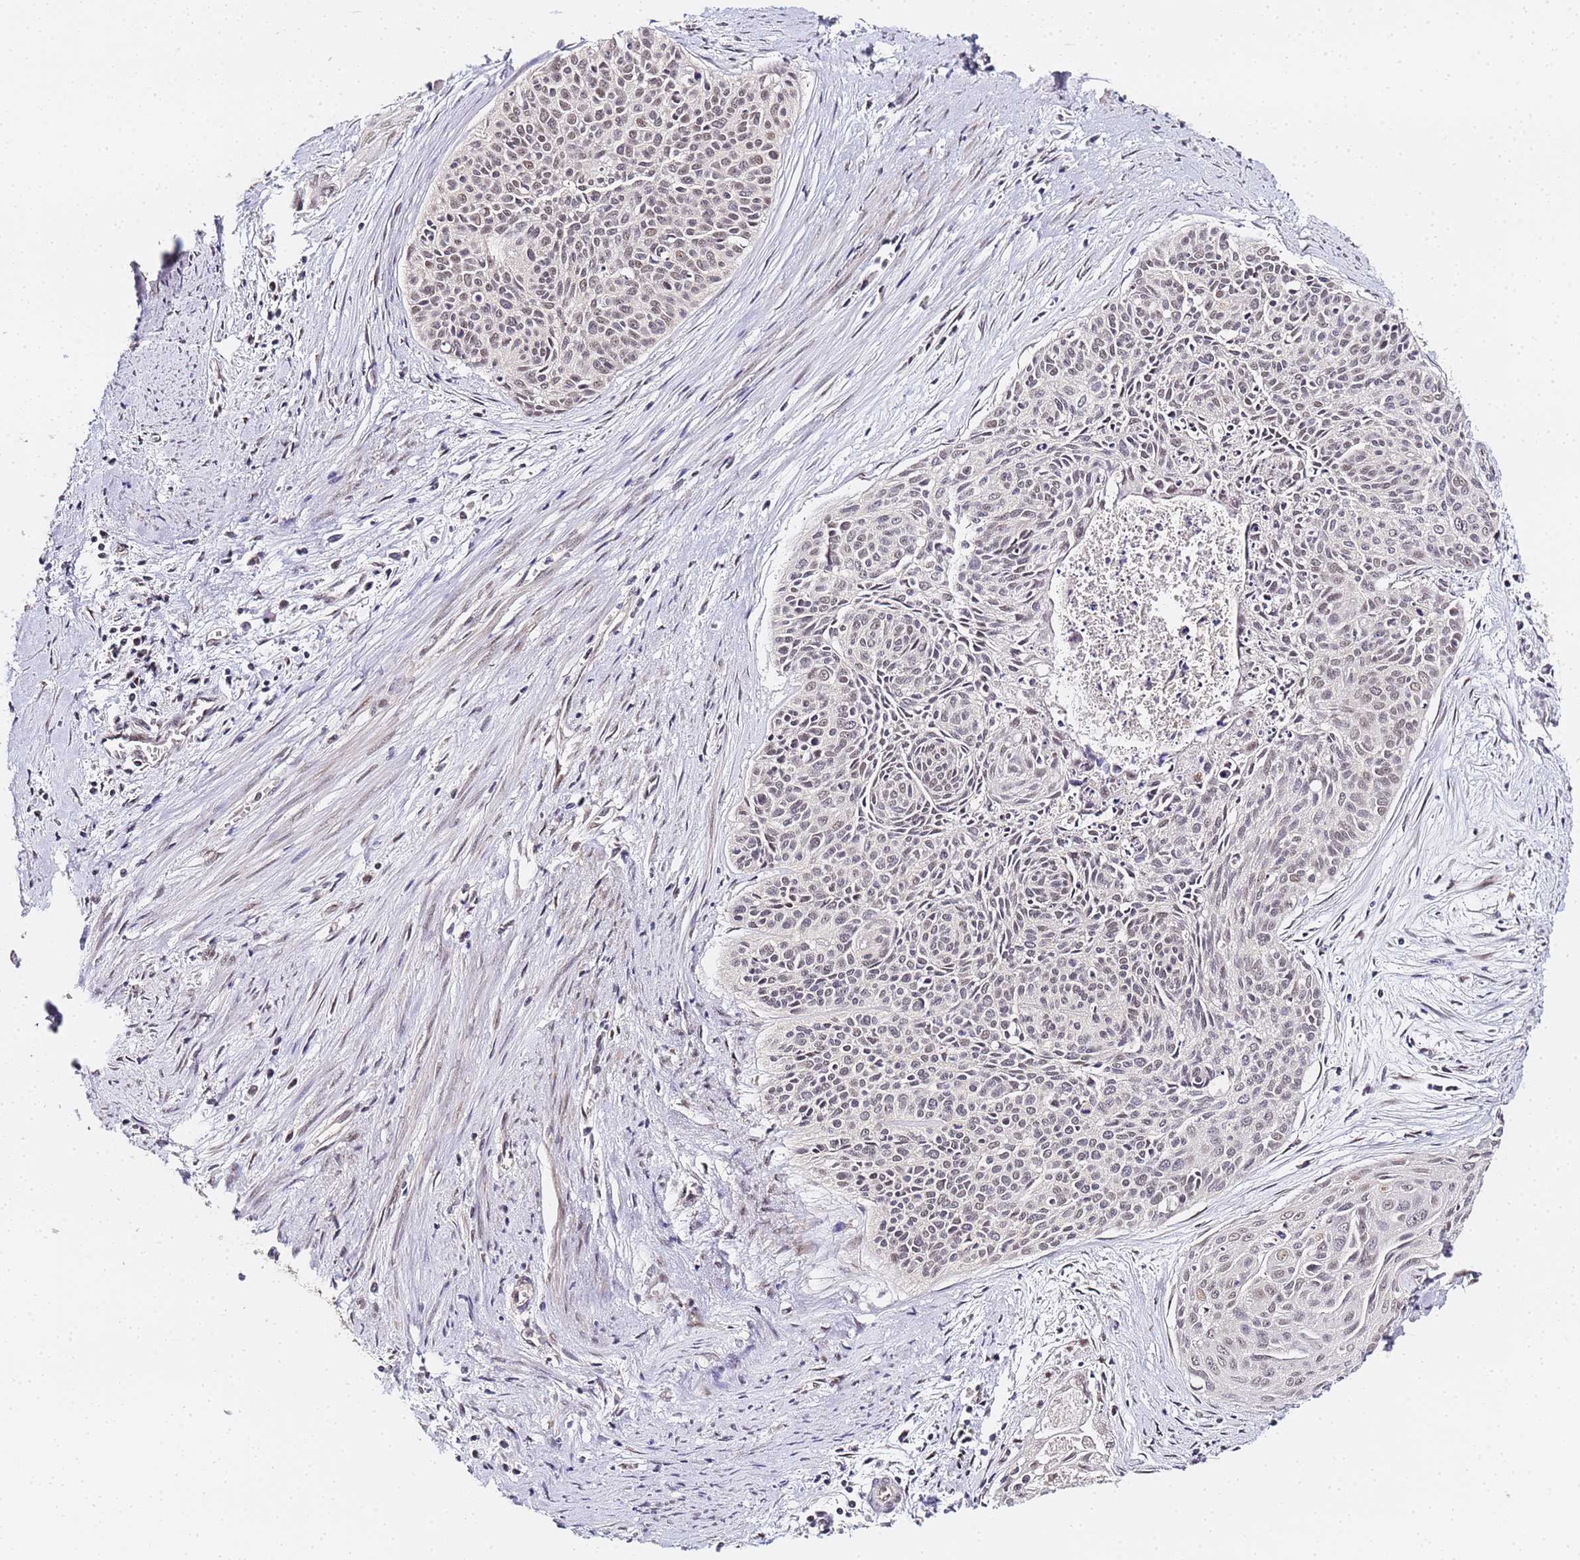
{"staining": {"intensity": "weak", "quantity": "25%-75%", "location": "nuclear"}, "tissue": "cervical cancer", "cell_type": "Tumor cells", "image_type": "cancer", "snomed": [{"axis": "morphology", "description": "Squamous cell carcinoma, NOS"}, {"axis": "topography", "description": "Cervix"}], "caption": "Human squamous cell carcinoma (cervical) stained with a protein marker shows weak staining in tumor cells.", "gene": "LSM3", "patient": {"sex": "female", "age": 55}}